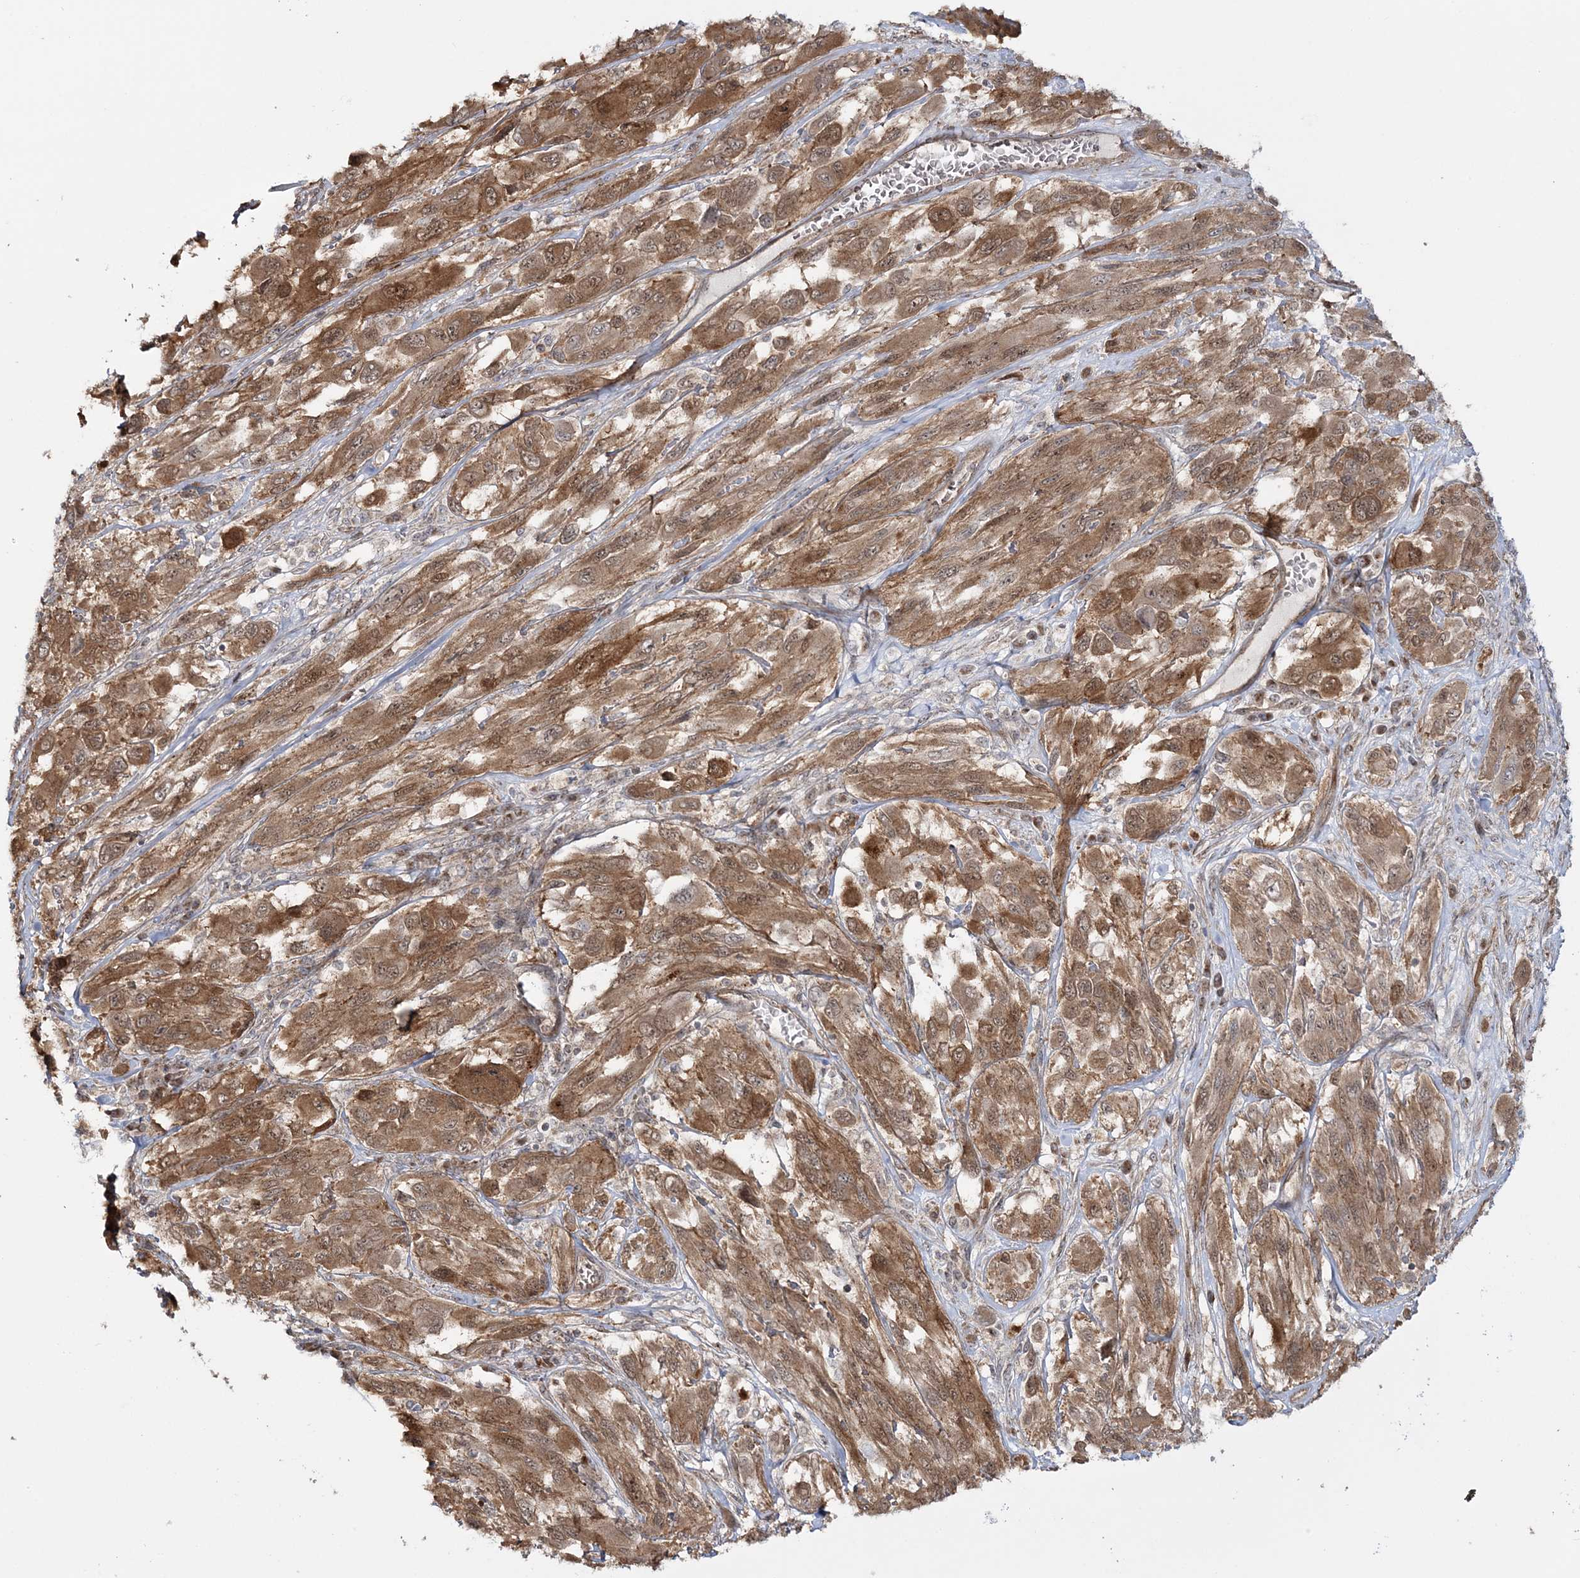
{"staining": {"intensity": "moderate", "quantity": ">75%", "location": "cytoplasmic/membranous"}, "tissue": "melanoma", "cell_type": "Tumor cells", "image_type": "cancer", "snomed": [{"axis": "morphology", "description": "Malignant melanoma, NOS"}, {"axis": "topography", "description": "Skin"}], "caption": "Malignant melanoma stained with DAB (3,3'-diaminobenzidine) immunohistochemistry exhibits medium levels of moderate cytoplasmic/membranous positivity in approximately >75% of tumor cells. The staining was performed using DAB to visualize the protein expression in brown, while the nuclei were stained in blue with hematoxylin (Magnification: 20x).", "gene": "MOCS2", "patient": {"sex": "female", "age": 91}}